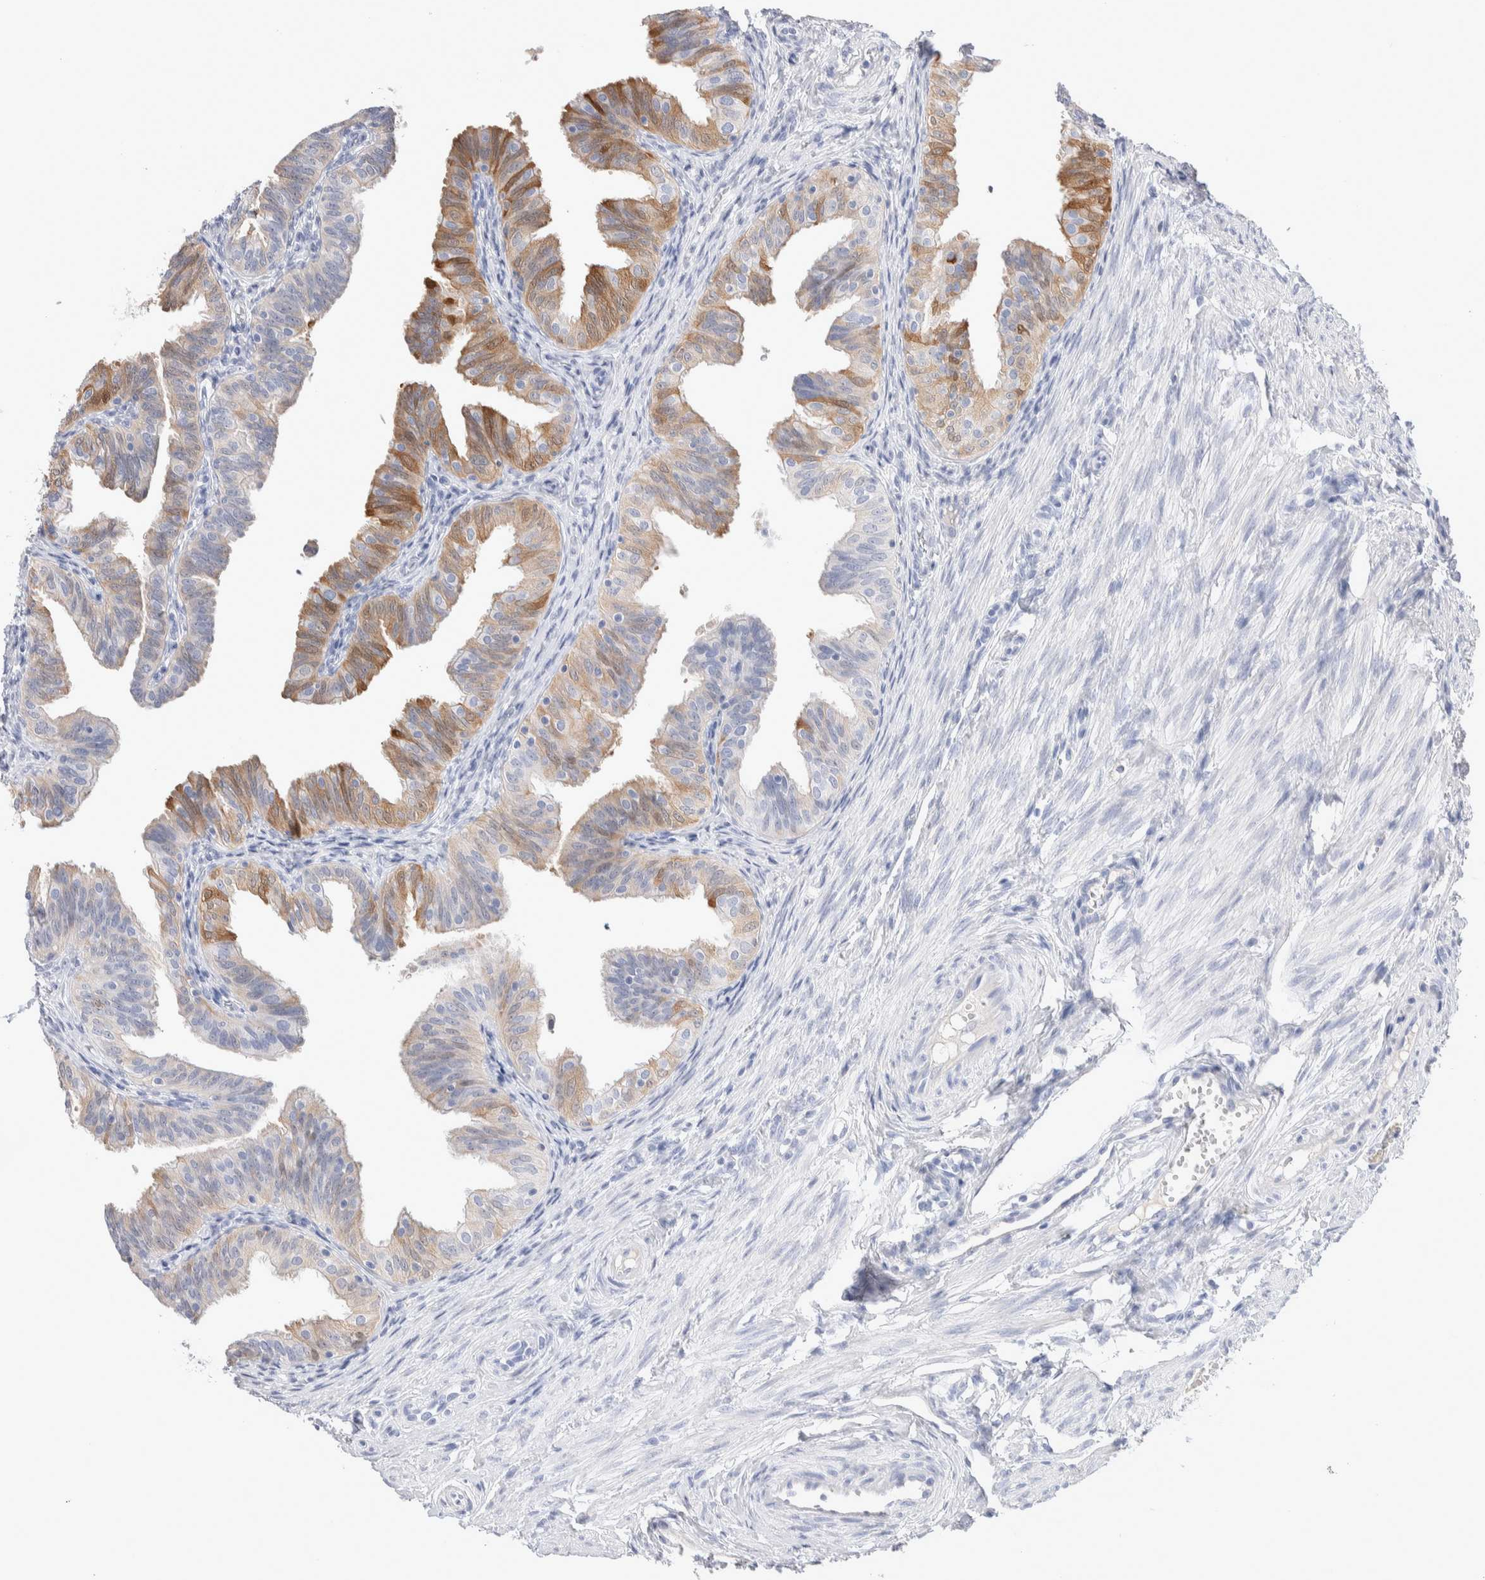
{"staining": {"intensity": "moderate", "quantity": "<25%", "location": "cytoplasmic/membranous"}, "tissue": "fallopian tube", "cell_type": "Glandular cells", "image_type": "normal", "snomed": [{"axis": "morphology", "description": "Normal tissue, NOS"}, {"axis": "topography", "description": "Fallopian tube"}], "caption": "IHC of unremarkable human fallopian tube shows low levels of moderate cytoplasmic/membranous positivity in approximately <25% of glandular cells. The staining is performed using DAB brown chromogen to label protein expression. The nuclei are counter-stained blue using hematoxylin.", "gene": "GDA", "patient": {"sex": "female", "age": 35}}